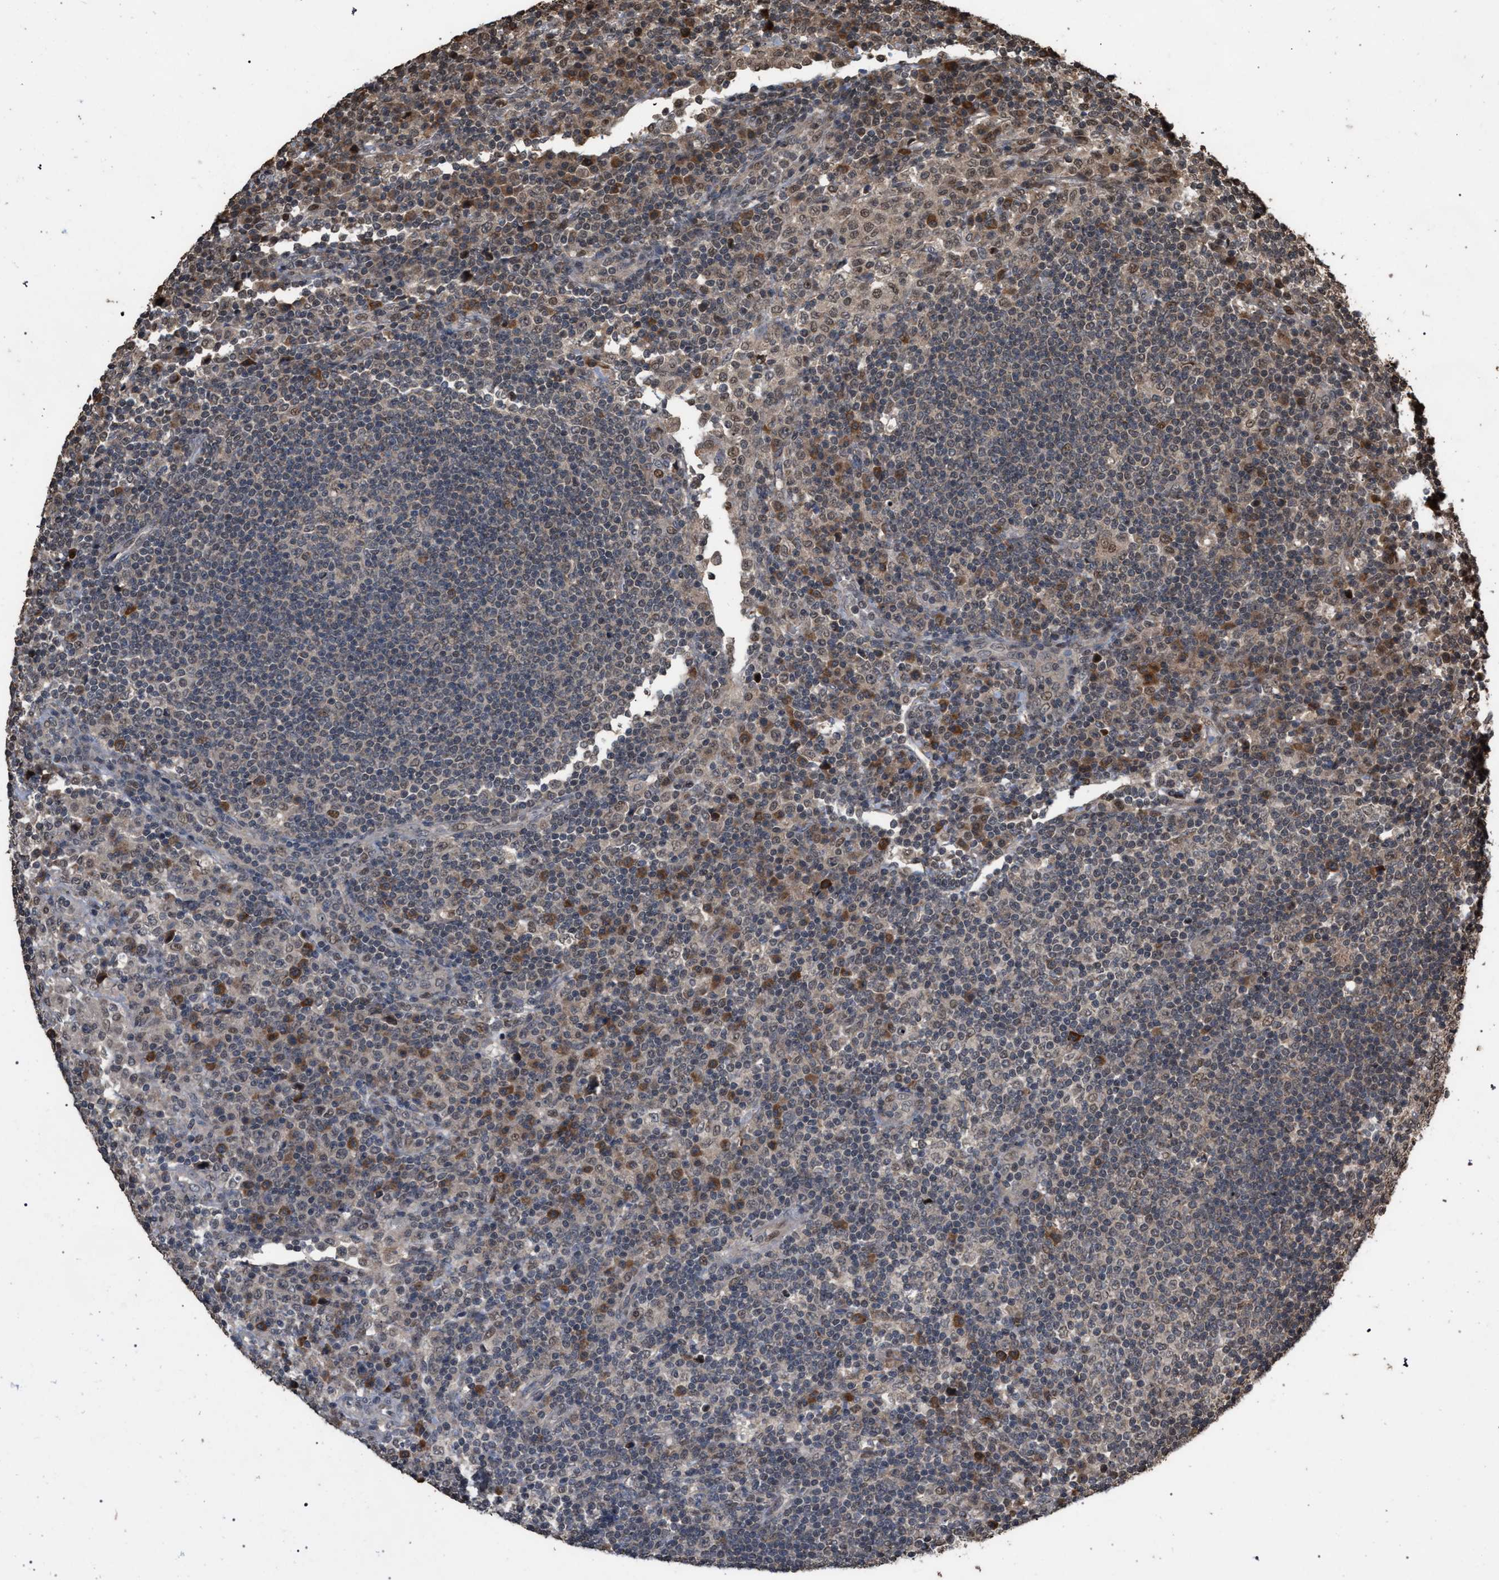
{"staining": {"intensity": "weak", "quantity": "<25%", "location": "cytoplasmic/membranous"}, "tissue": "lymph node", "cell_type": "Germinal center cells", "image_type": "normal", "snomed": [{"axis": "morphology", "description": "Normal tissue, NOS"}, {"axis": "topography", "description": "Lymph node"}], "caption": "There is no significant staining in germinal center cells of lymph node. (Immunohistochemistry (ihc), brightfield microscopy, high magnification).", "gene": "NAA35", "patient": {"sex": "female", "age": 53}}